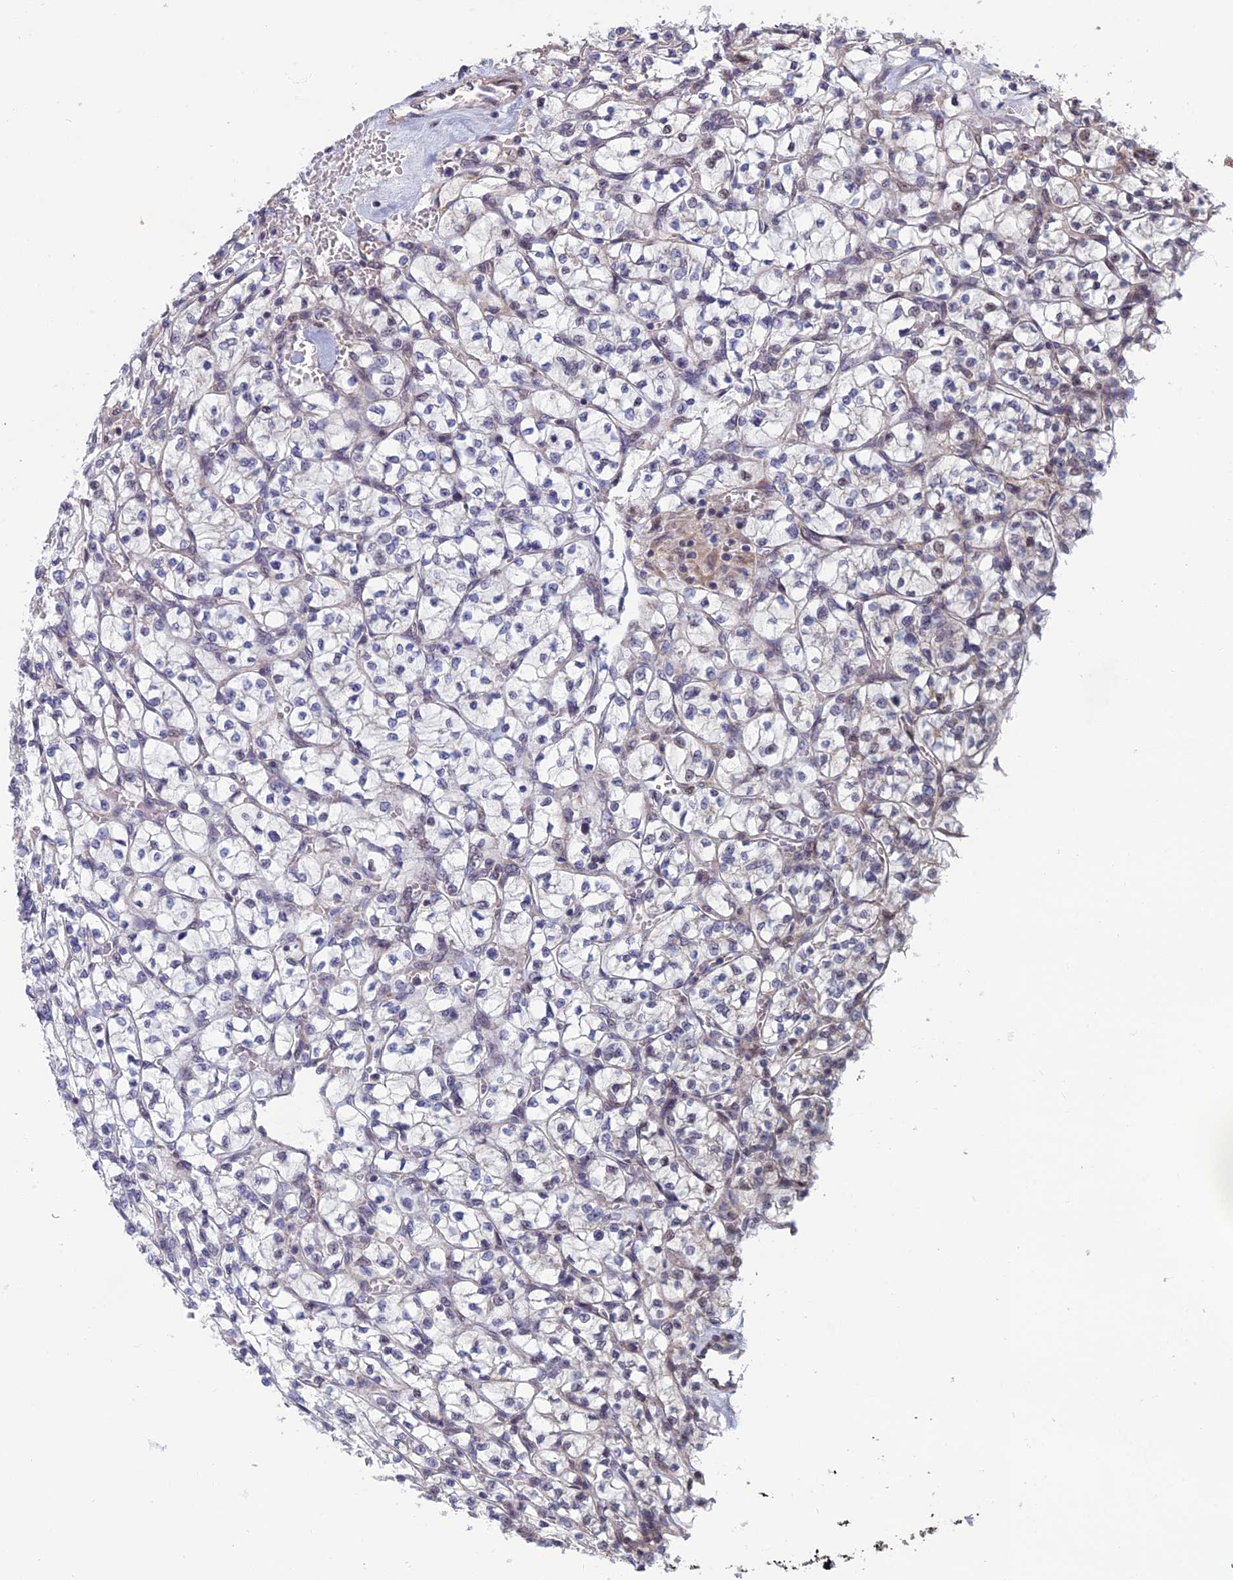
{"staining": {"intensity": "negative", "quantity": "none", "location": "none"}, "tissue": "renal cancer", "cell_type": "Tumor cells", "image_type": "cancer", "snomed": [{"axis": "morphology", "description": "Adenocarcinoma, NOS"}, {"axis": "topography", "description": "Kidney"}], "caption": "The histopathology image exhibits no staining of tumor cells in adenocarcinoma (renal). (DAB IHC with hematoxylin counter stain).", "gene": "CCDC183", "patient": {"sex": "female", "age": 64}}